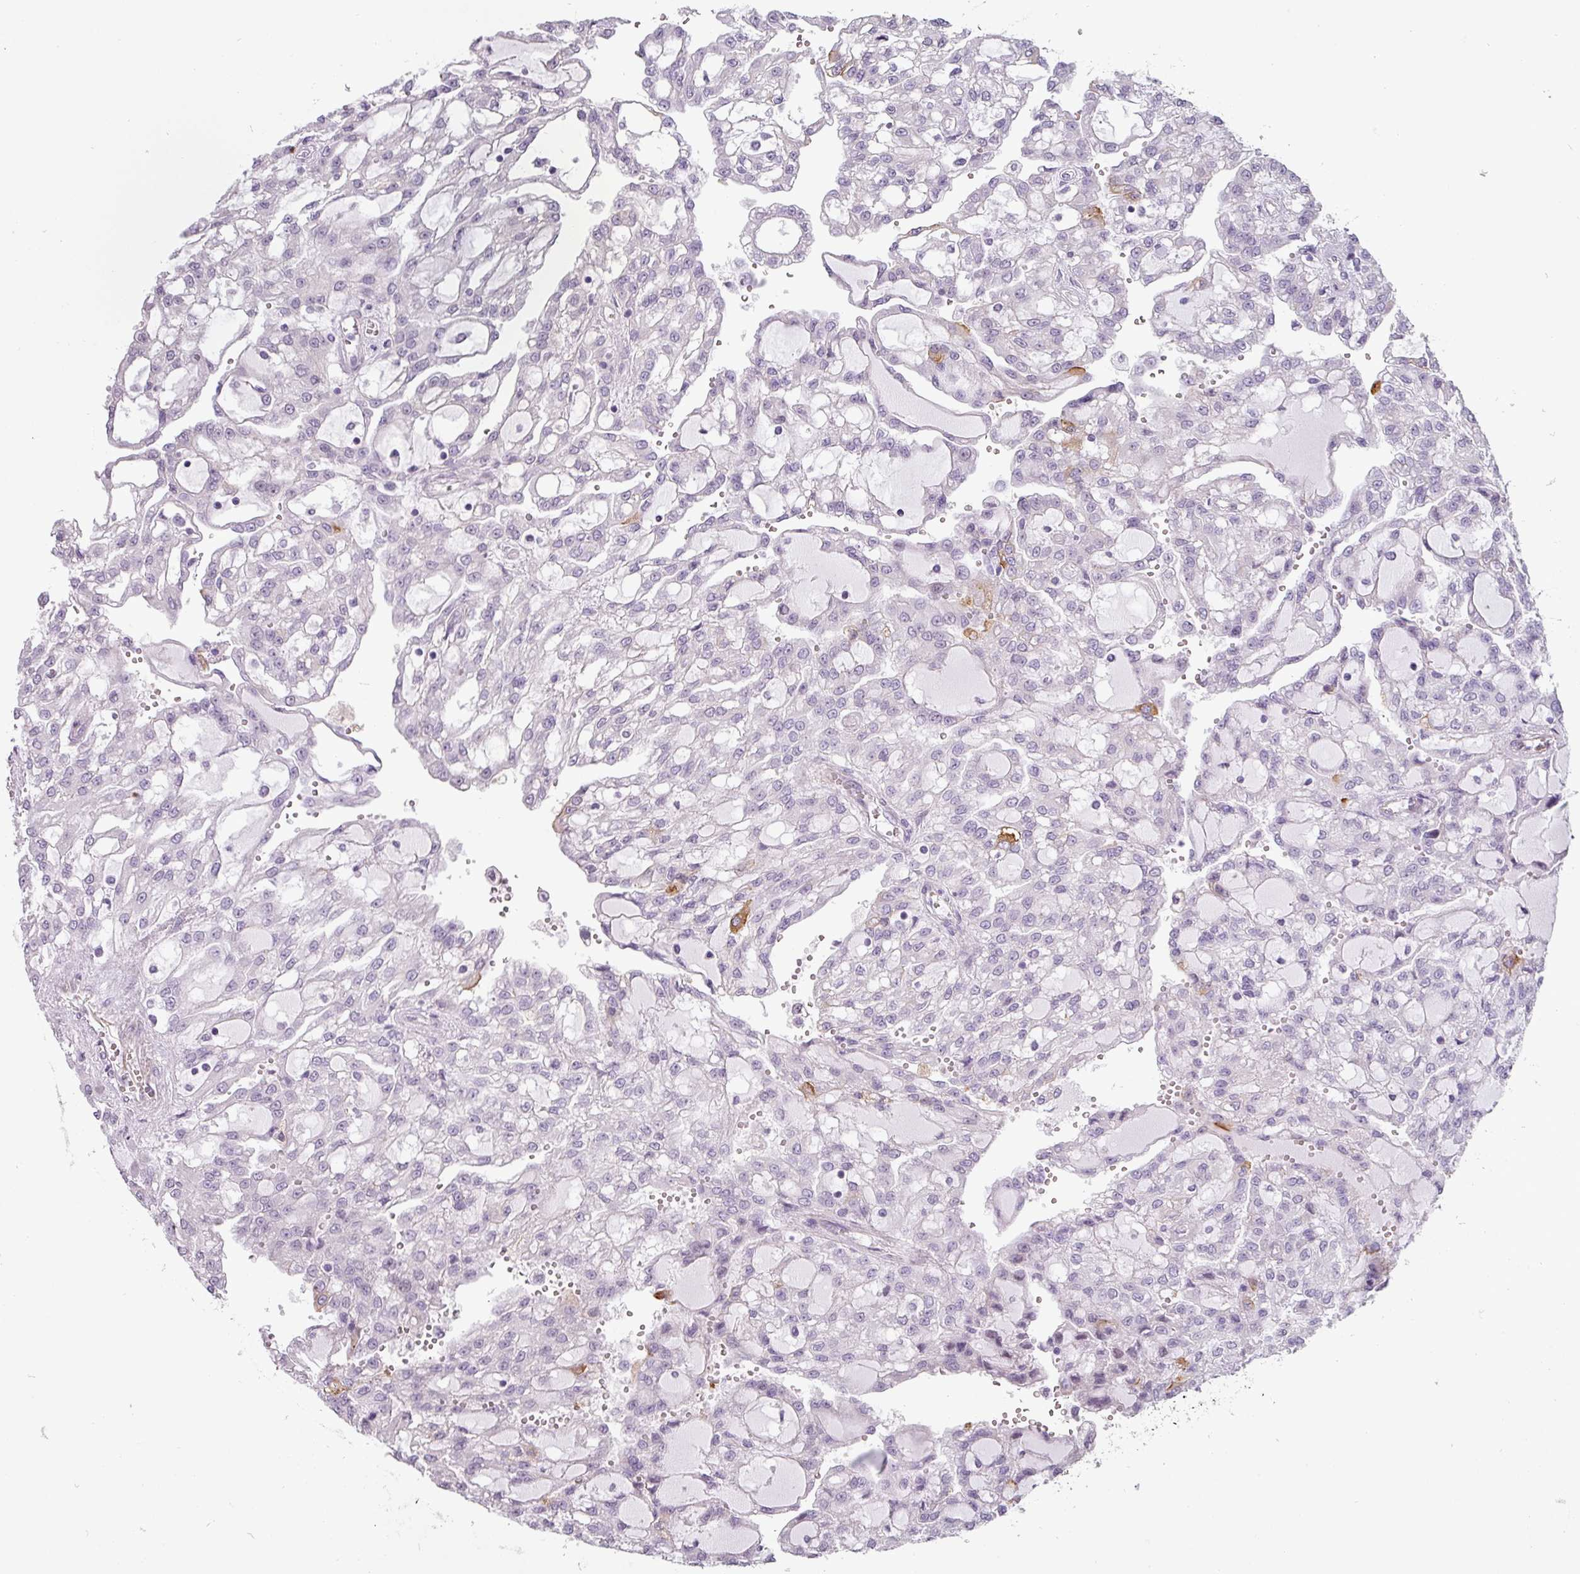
{"staining": {"intensity": "negative", "quantity": "none", "location": "none"}, "tissue": "renal cancer", "cell_type": "Tumor cells", "image_type": "cancer", "snomed": [{"axis": "morphology", "description": "Adenocarcinoma, NOS"}, {"axis": "topography", "description": "Kidney"}], "caption": "Immunohistochemistry photomicrograph of neoplastic tissue: adenocarcinoma (renal) stained with DAB displays no significant protein positivity in tumor cells.", "gene": "CHRDL1", "patient": {"sex": "male", "age": 63}}